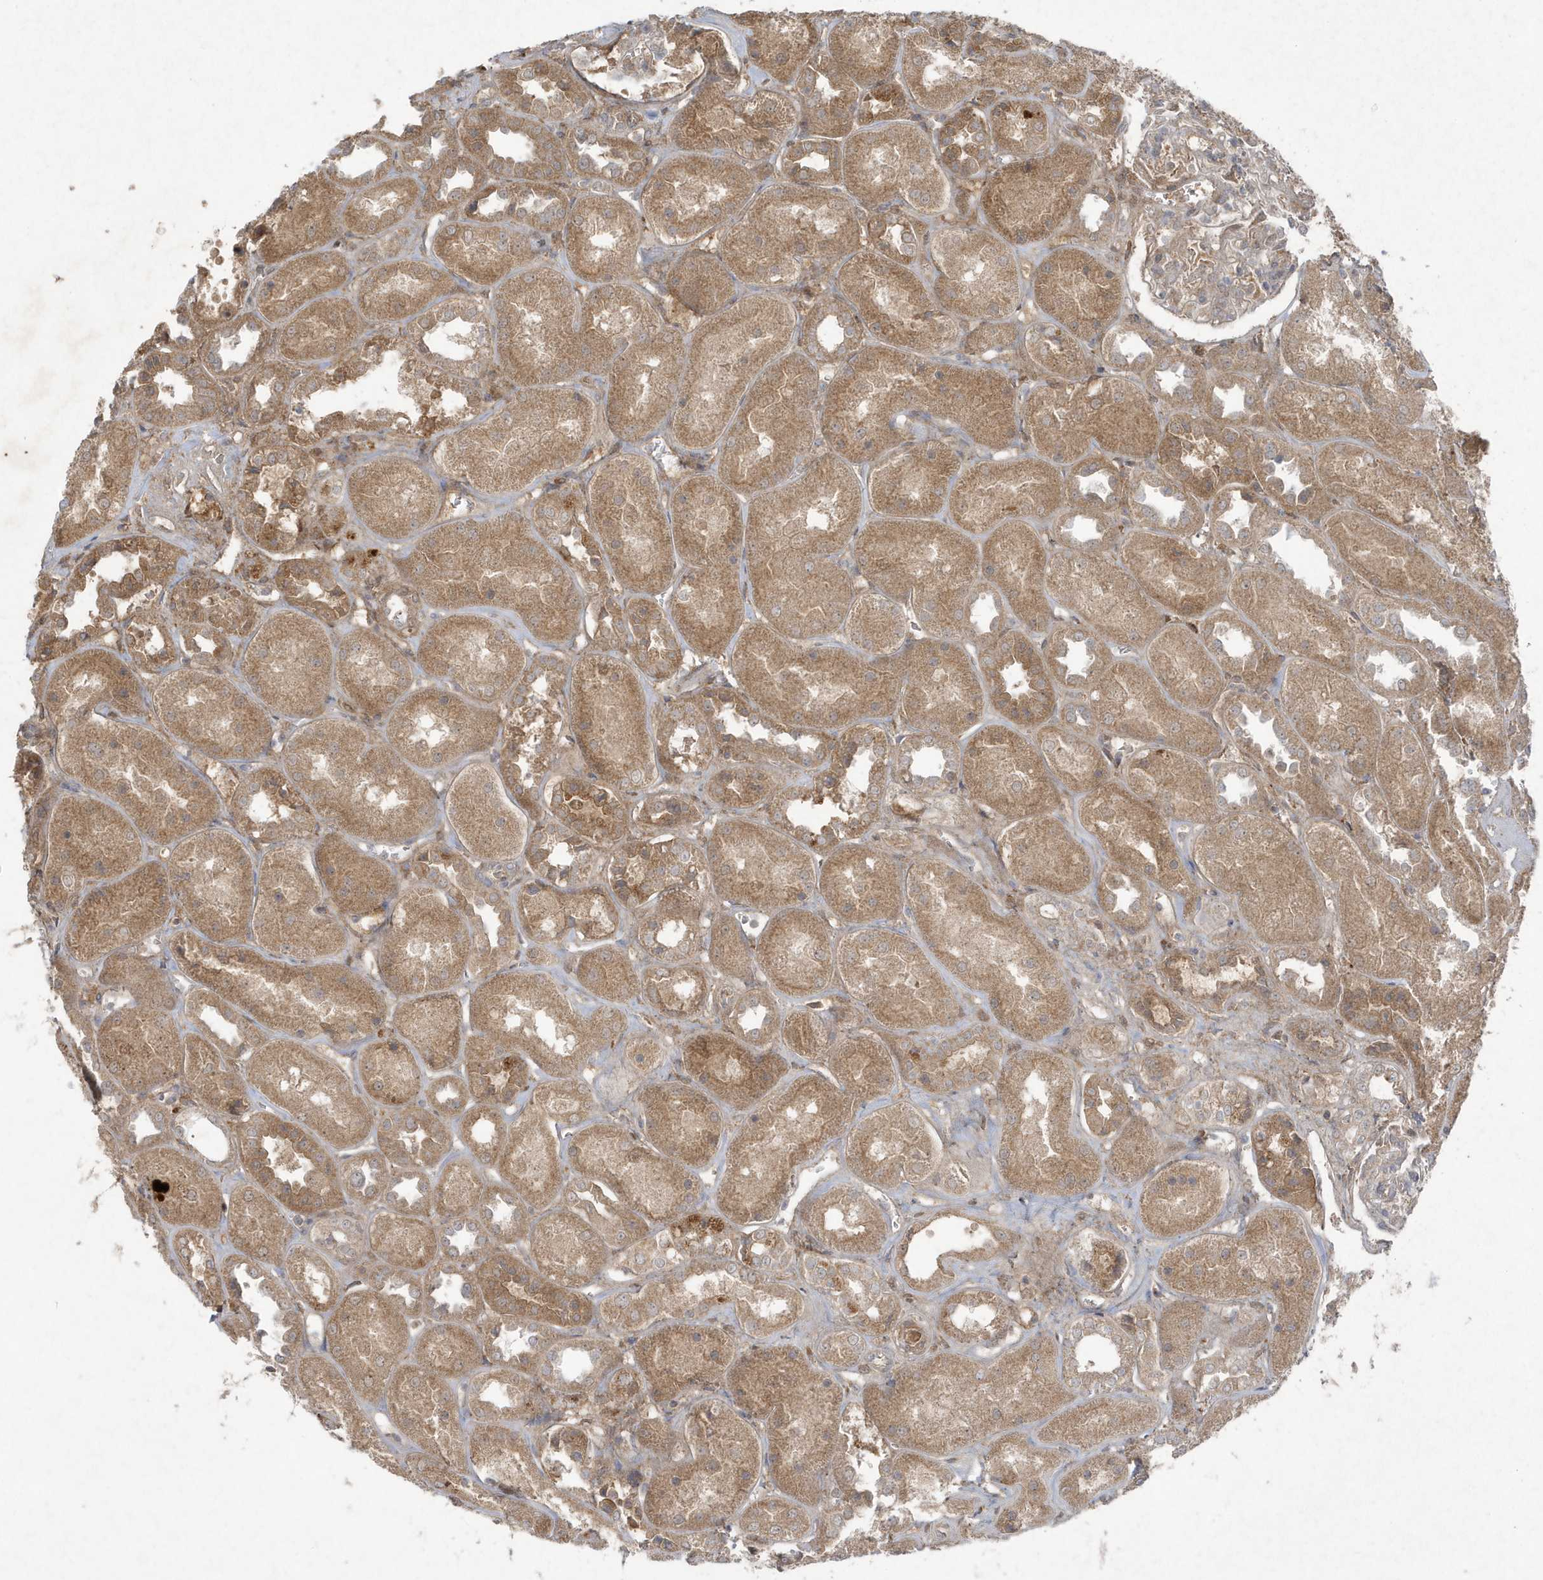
{"staining": {"intensity": "weak", "quantity": "<25%", "location": "cytoplasmic/membranous"}, "tissue": "kidney", "cell_type": "Cells in glomeruli", "image_type": "normal", "snomed": [{"axis": "morphology", "description": "Normal tissue, NOS"}, {"axis": "topography", "description": "Kidney"}], "caption": "Image shows no protein positivity in cells in glomeruli of unremarkable kidney. (Immunohistochemistry, brightfield microscopy, high magnification).", "gene": "C1RL", "patient": {"sex": "male", "age": 70}}